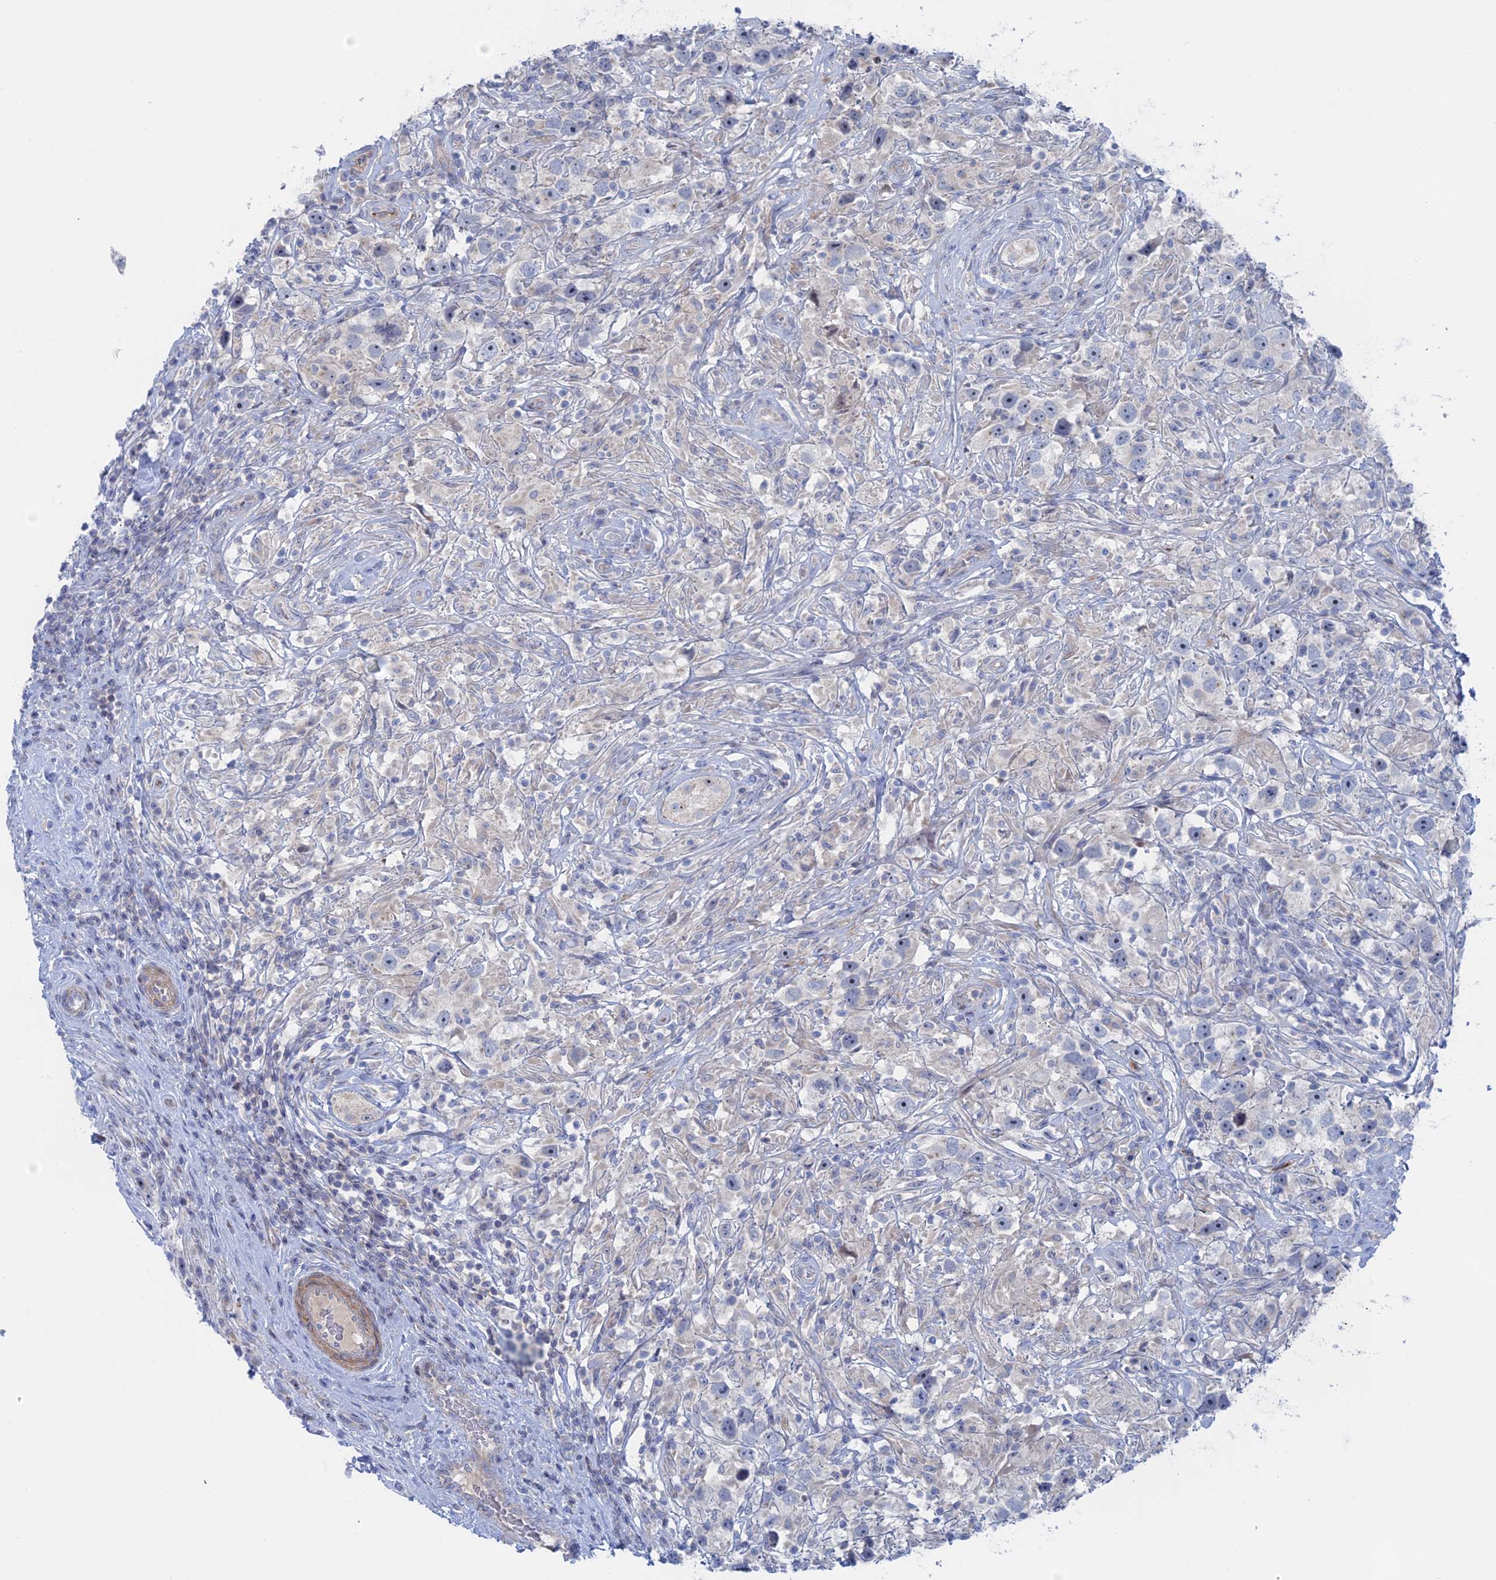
{"staining": {"intensity": "negative", "quantity": "none", "location": "none"}, "tissue": "testis cancer", "cell_type": "Tumor cells", "image_type": "cancer", "snomed": [{"axis": "morphology", "description": "Seminoma, NOS"}, {"axis": "topography", "description": "Testis"}], "caption": "This is an immunohistochemistry (IHC) image of testis cancer (seminoma). There is no staining in tumor cells.", "gene": "IL7", "patient": {"sex": "male", "age": 49}}